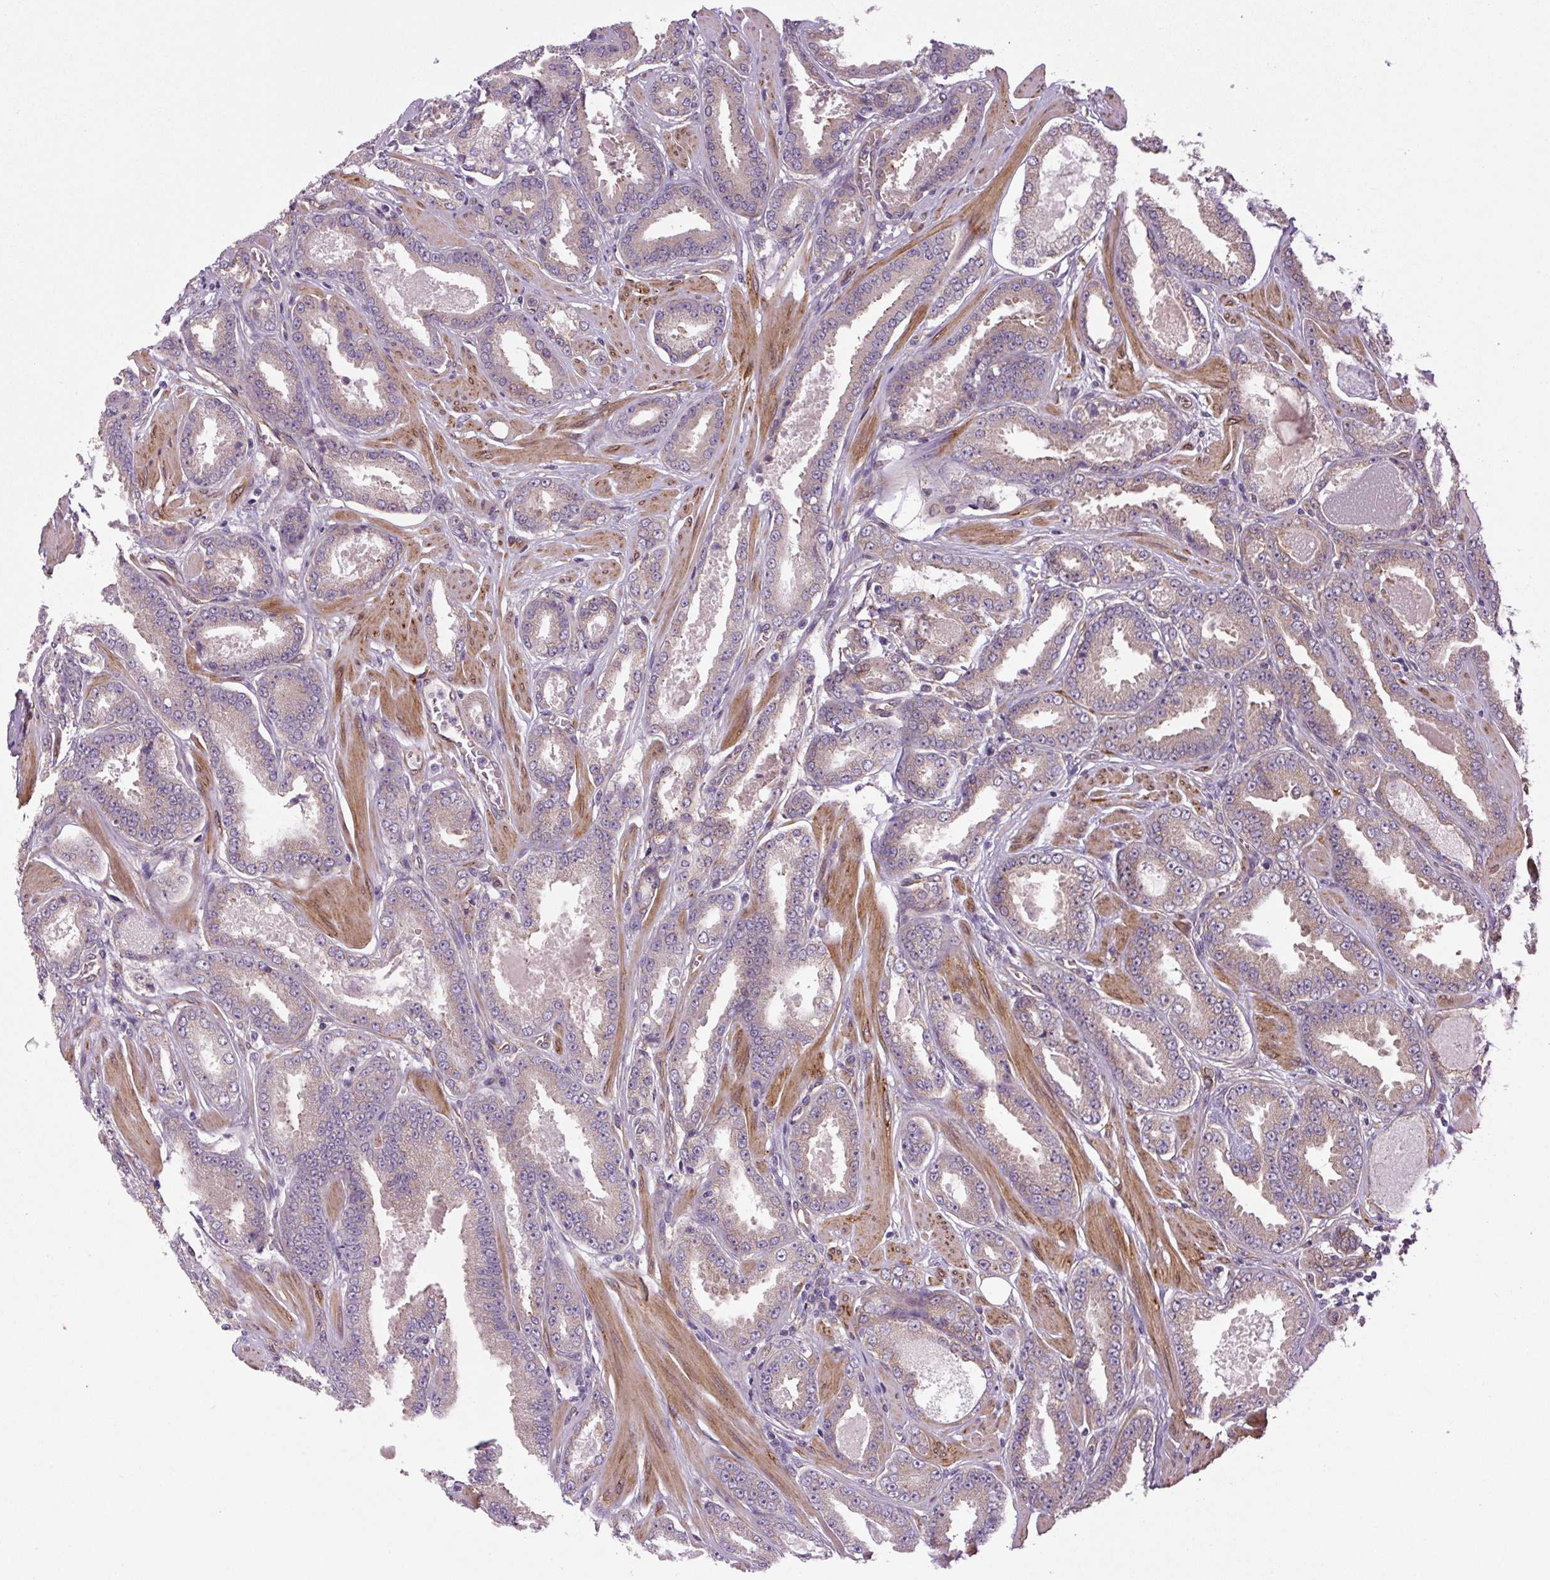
{"staining": {"intensity": "weak", "quantity": "<25%", "location": "cytoplasmic/membranous"}, "tissue": "prostate cancer", "cell_type": "Tumor cells", "image_type": "cancer", "snomed": [{"axis": "morphology", "description": "Adenocarcinoma, Low grade"}, {"axis": "topography", "description": "Prostate"}], "caption": "Immunohistochemical staining of prostate cancer (low-grade adenocarcinoma) exhibits no significant staining in tumor cells.", "gene": "SEPTIN10", "patient": {"sex": "male", "age": 42}}